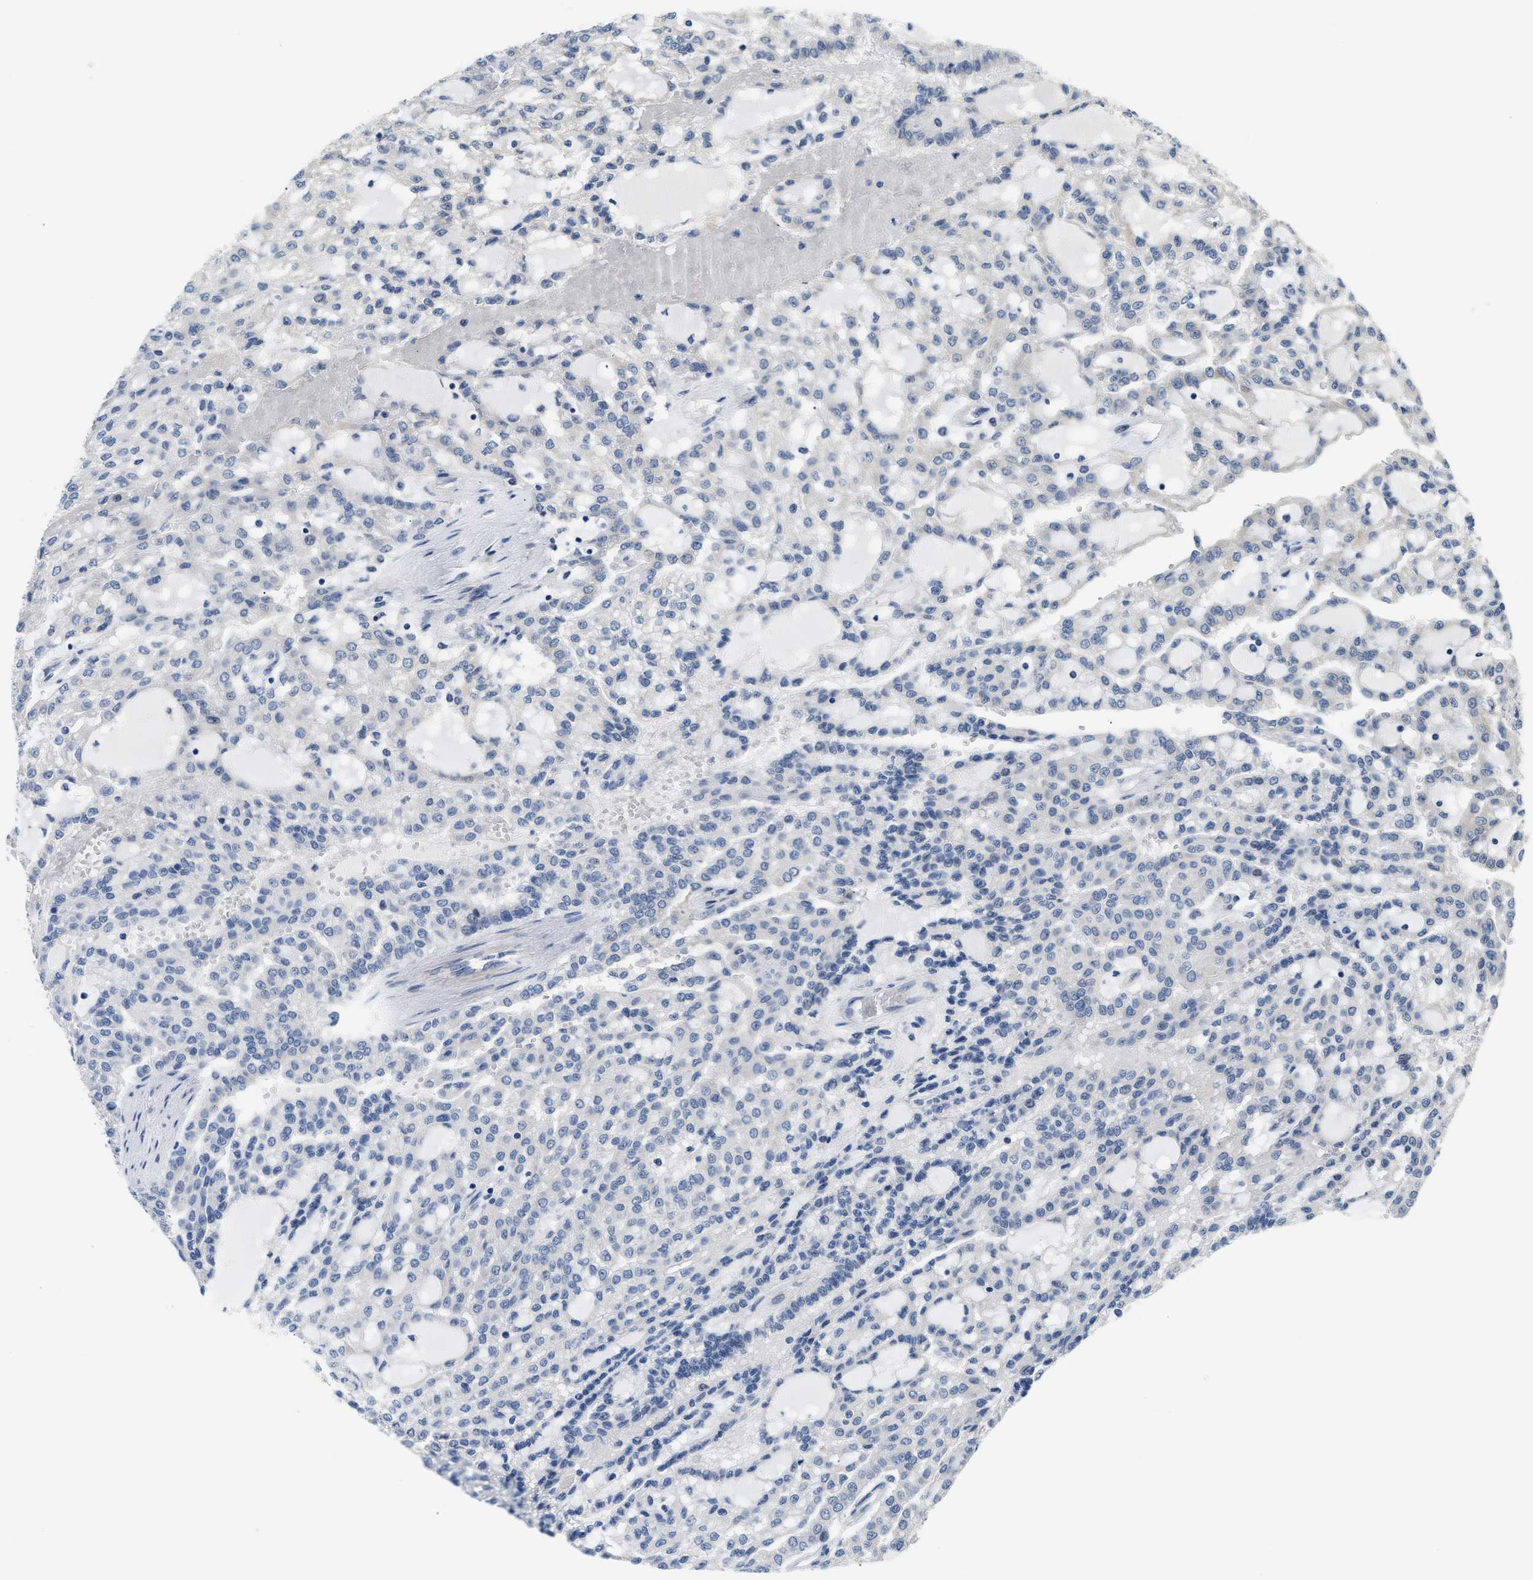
{"staining": {"intensity": "negative", "quantity": "none", "location": "none"}, "tissue": "renal cancer", "cell_type": "Tumor cells", "image_type": "cancer", "snomed": [{"axis": "morphology", "description": "Adenocarcinoma, NOS"}, {"axis": "topography", "description": "Kidney"}], "caption": "IHC of human renal cancer (adenocarcinoma) reveals no expression in tumor cells.", "gene": "CLGN", "patient": {"sex": "male", "age": 63}}